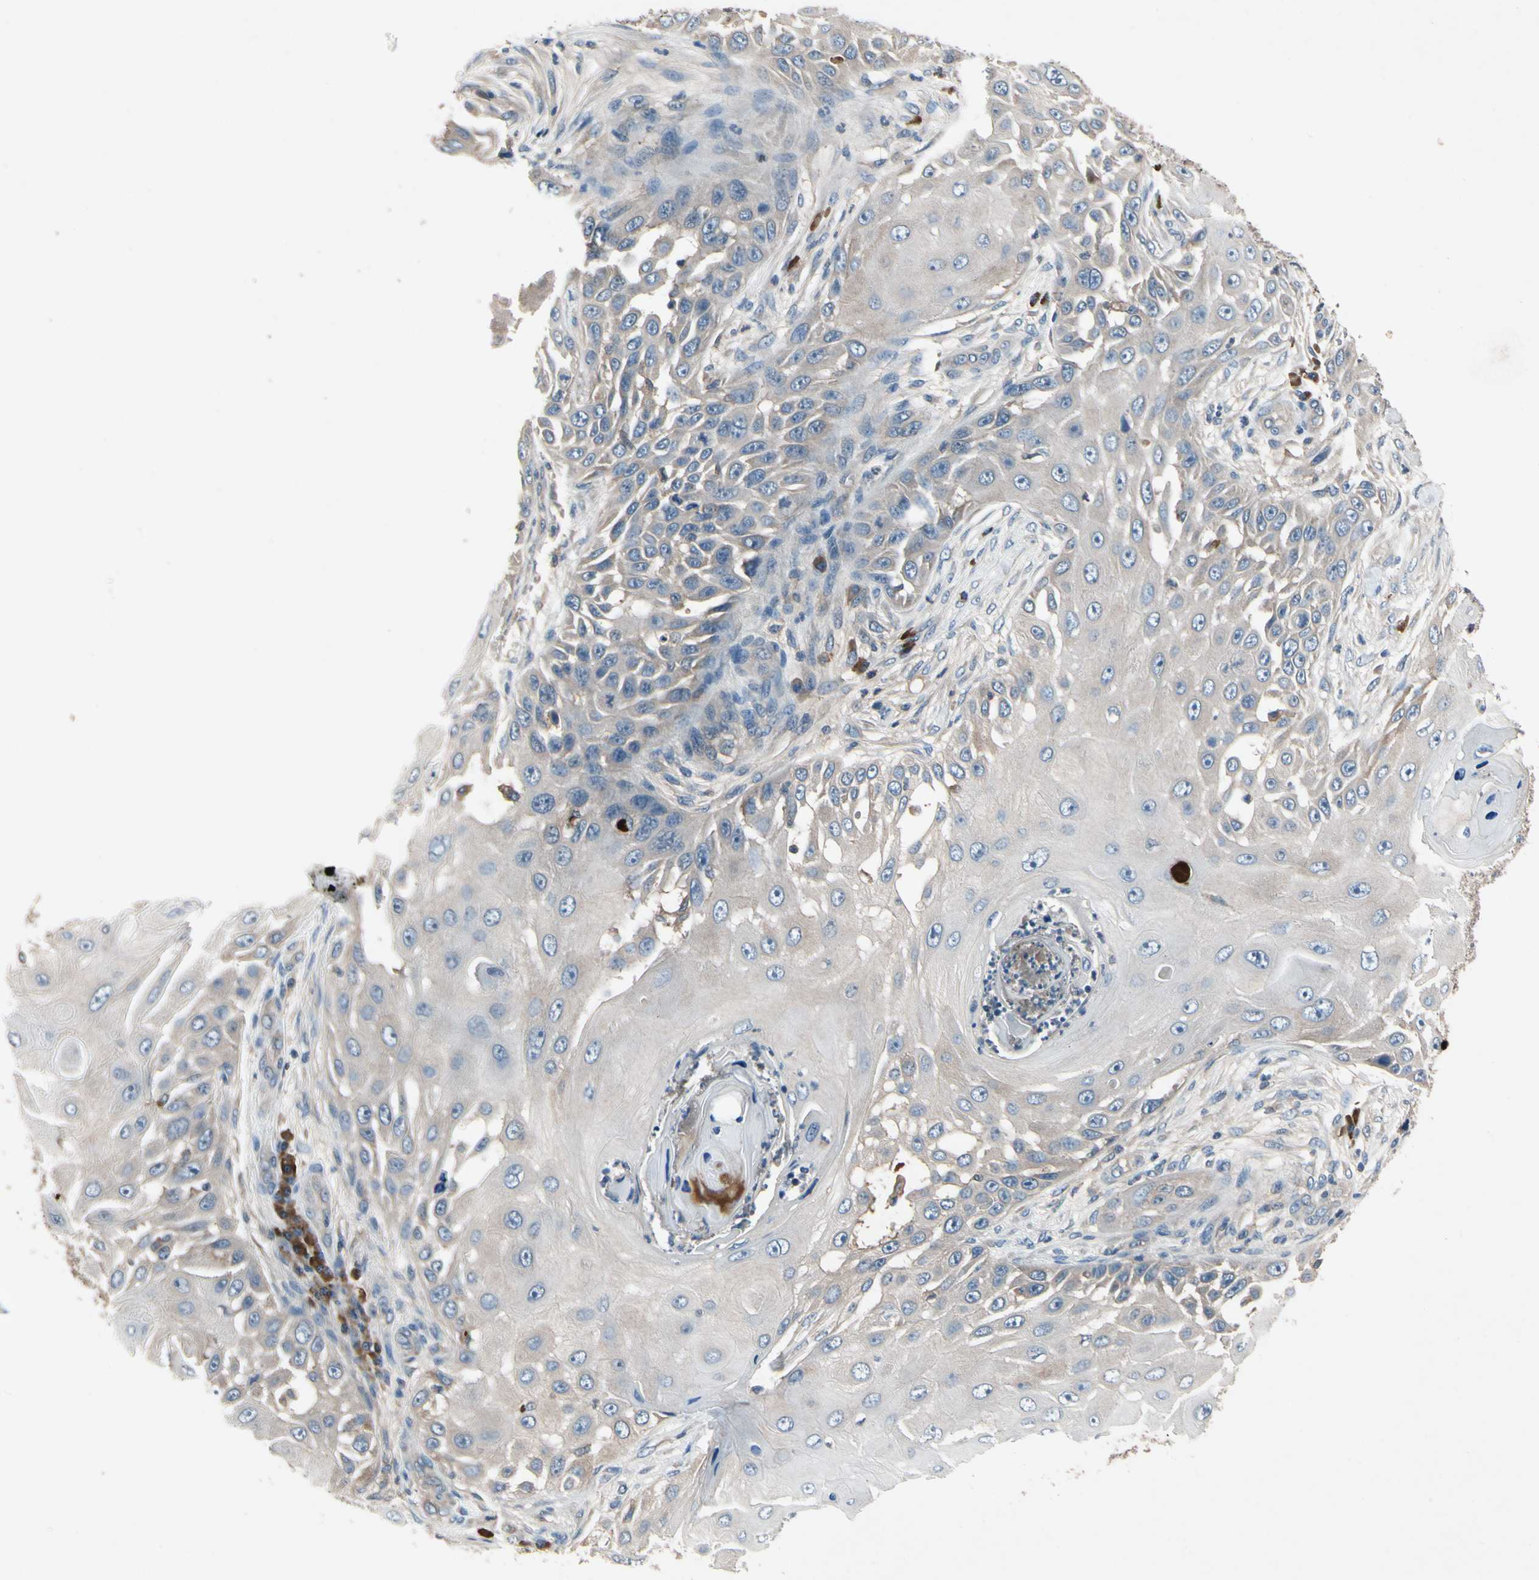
{"staining": {"intensity": "weak", "quantity": "25%-75%", "location": "cytoplasmic/membranous"}, "tissue": "skin cancer", "cell_type": "Tumor cells", "image_type": "cancer", "snomed": [{"axis": "morphology", "description": "Squamous cell carcinoma, NOS"}, {"axis": "topography", "description": "Skin"}], "caption": "IHC image of human skin squamous cell carcinoma stained for a protein (brown), which displays low levels of weak cytoplasmic/membranous expression in approximately 25%-75% of tumor cells.", "gene": "IL1RL1", "patient": {"sex": "female", "age": 44}}